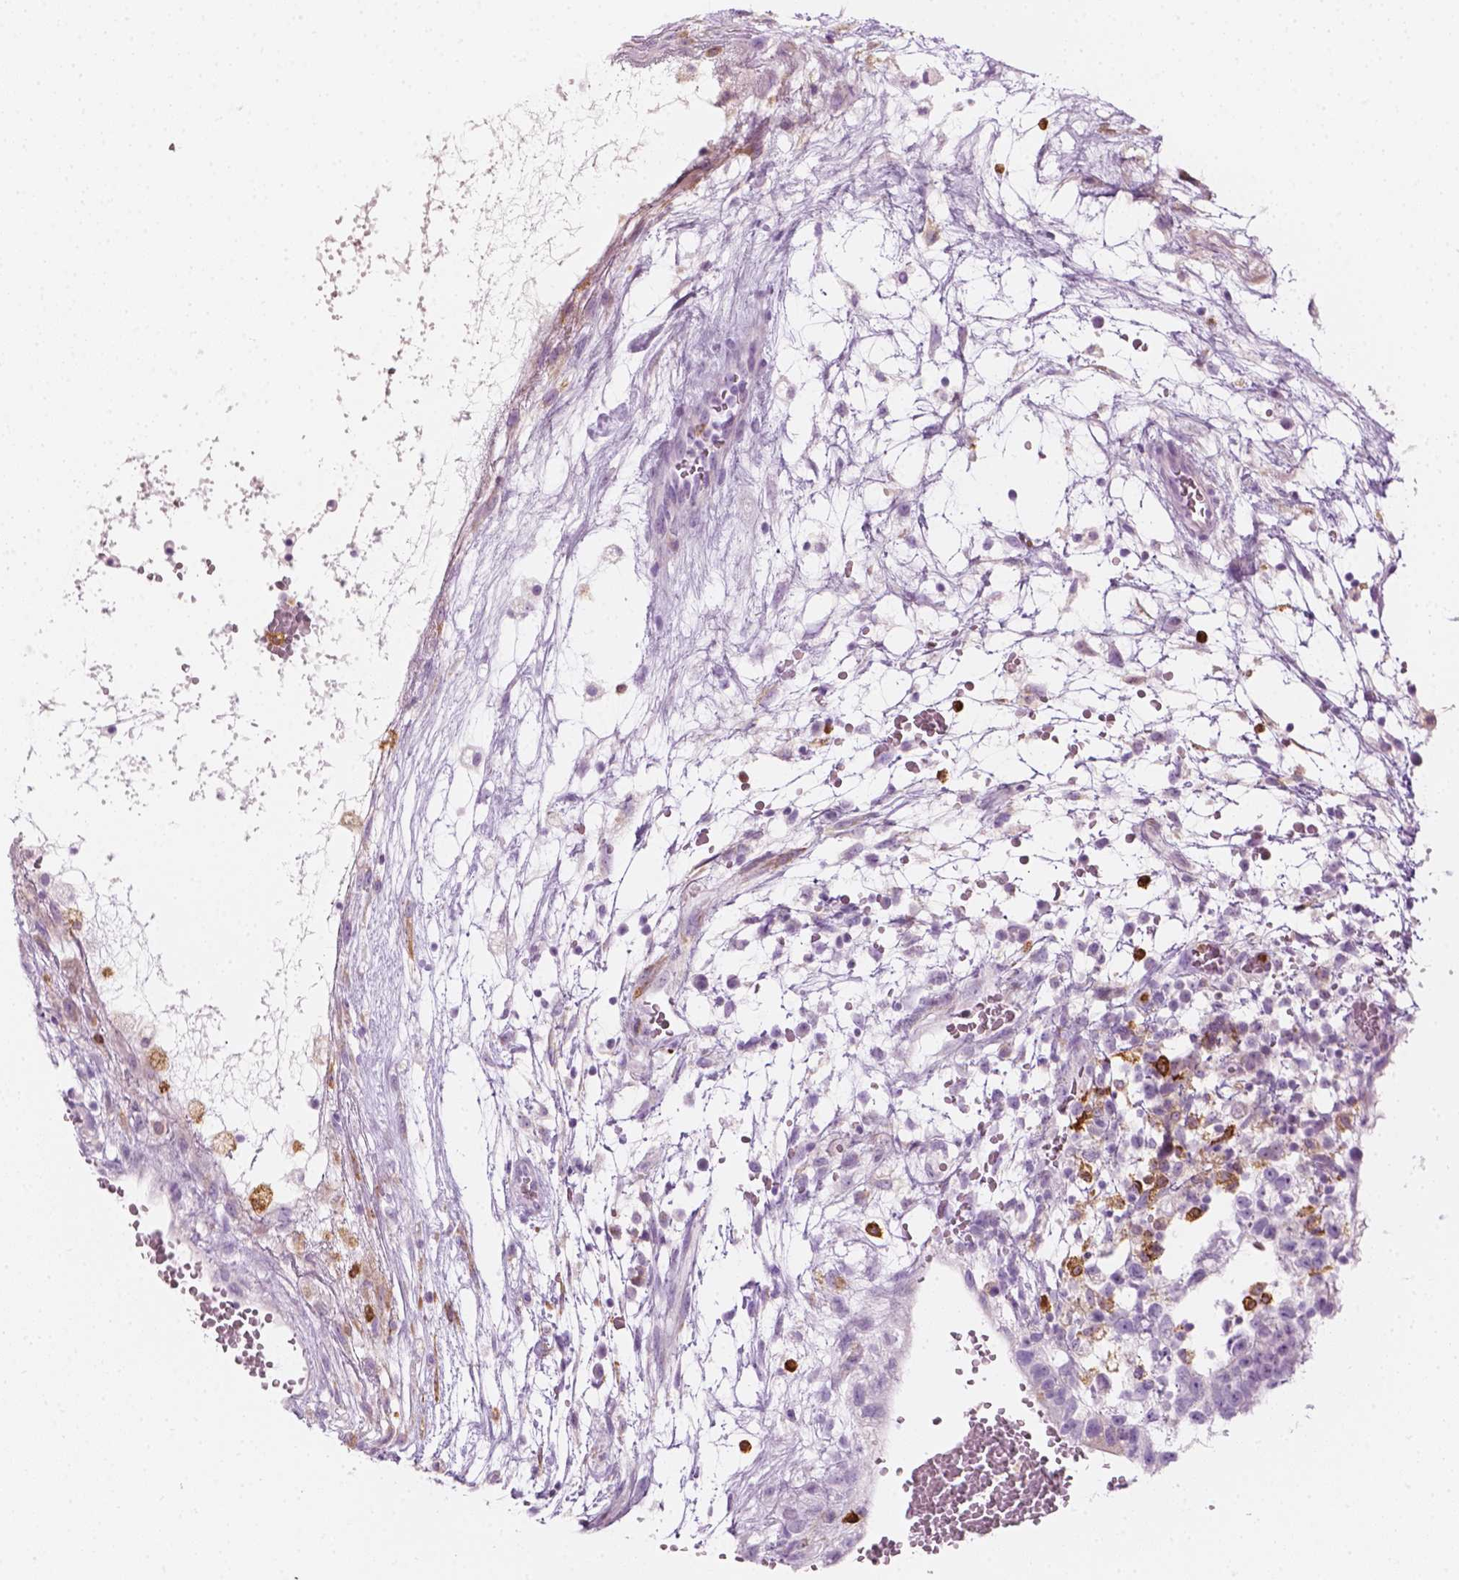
{"staining": {"intensity": "negative", "quantity": "none", "location": "none"}, "tissue": "testis cancer", "cell_type": "Tumor cells", "image_type": "cancer", "snomed": [{"axis": "morphology", "description": "Normal tissue, NOS"}, {"axis": "morphology", "description": "Carcinoma, Embryonal, NOS"}, {"axis": "topography", "description": "Testis"}], "caption": "A histopathology image of human testis cancer (embryonal carcinoma) is negative for staining in tumor cells.", "gene": "CES1", "patient": {"sex": "male", "age": 32}}